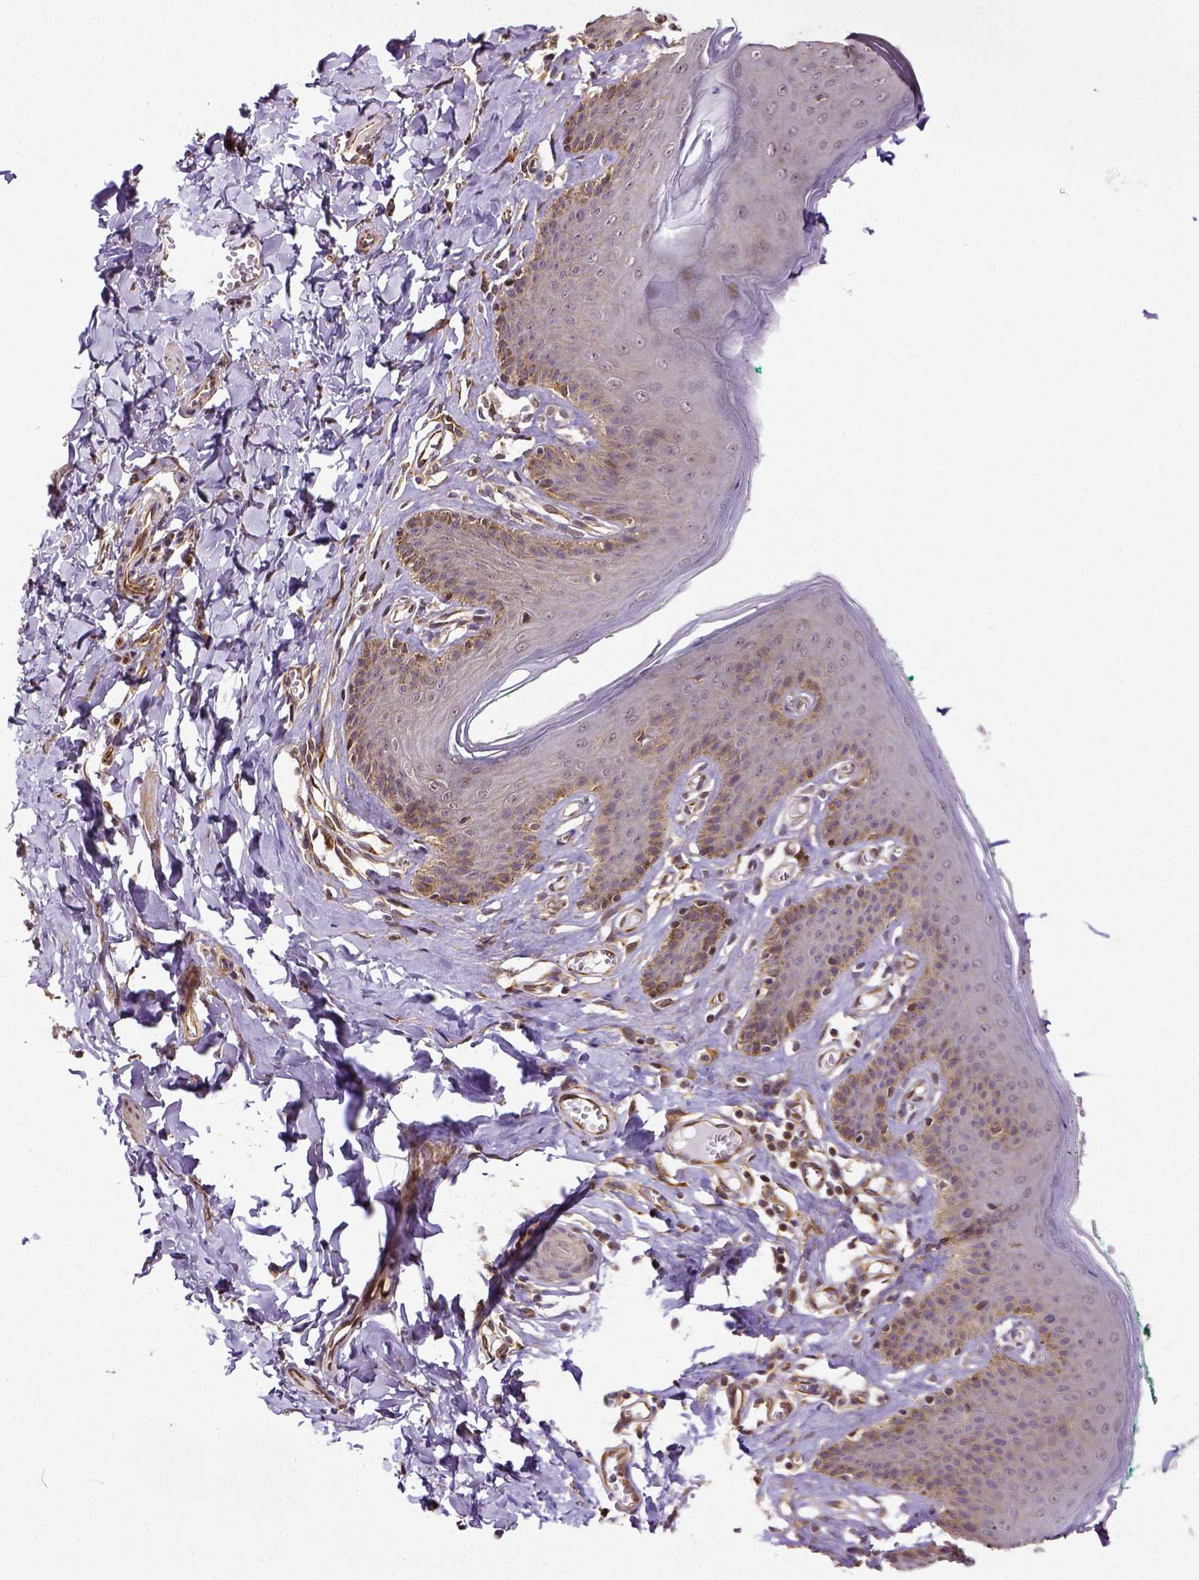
{"staining": {"intensity": "moderate", "quantity": "<25%", "location": "cytoplasmic/membranous"}, "tissue": "skin", "cell_type": "Epidermal cells", "image_type": "normal", "snomed": [{"axis": "morphology", "description": "Normal tissue, NOS"}, {"axis": "topography", "description": "Vulva"}, {"axis": "topography", "description": "Peripheral nerve tissue"}], "caption": "Epidermal cells reveal low levels of moderate cytoplasmic/membranous positivity in approximately <25% of cells in unremarkable human skin. The staining was performed using DAB, with brown indicating positive protein expression. Nuclei are stained blue with hematoxylin.", "gene": "DICER1", "patient": {"sex": "female", "age": 66}}